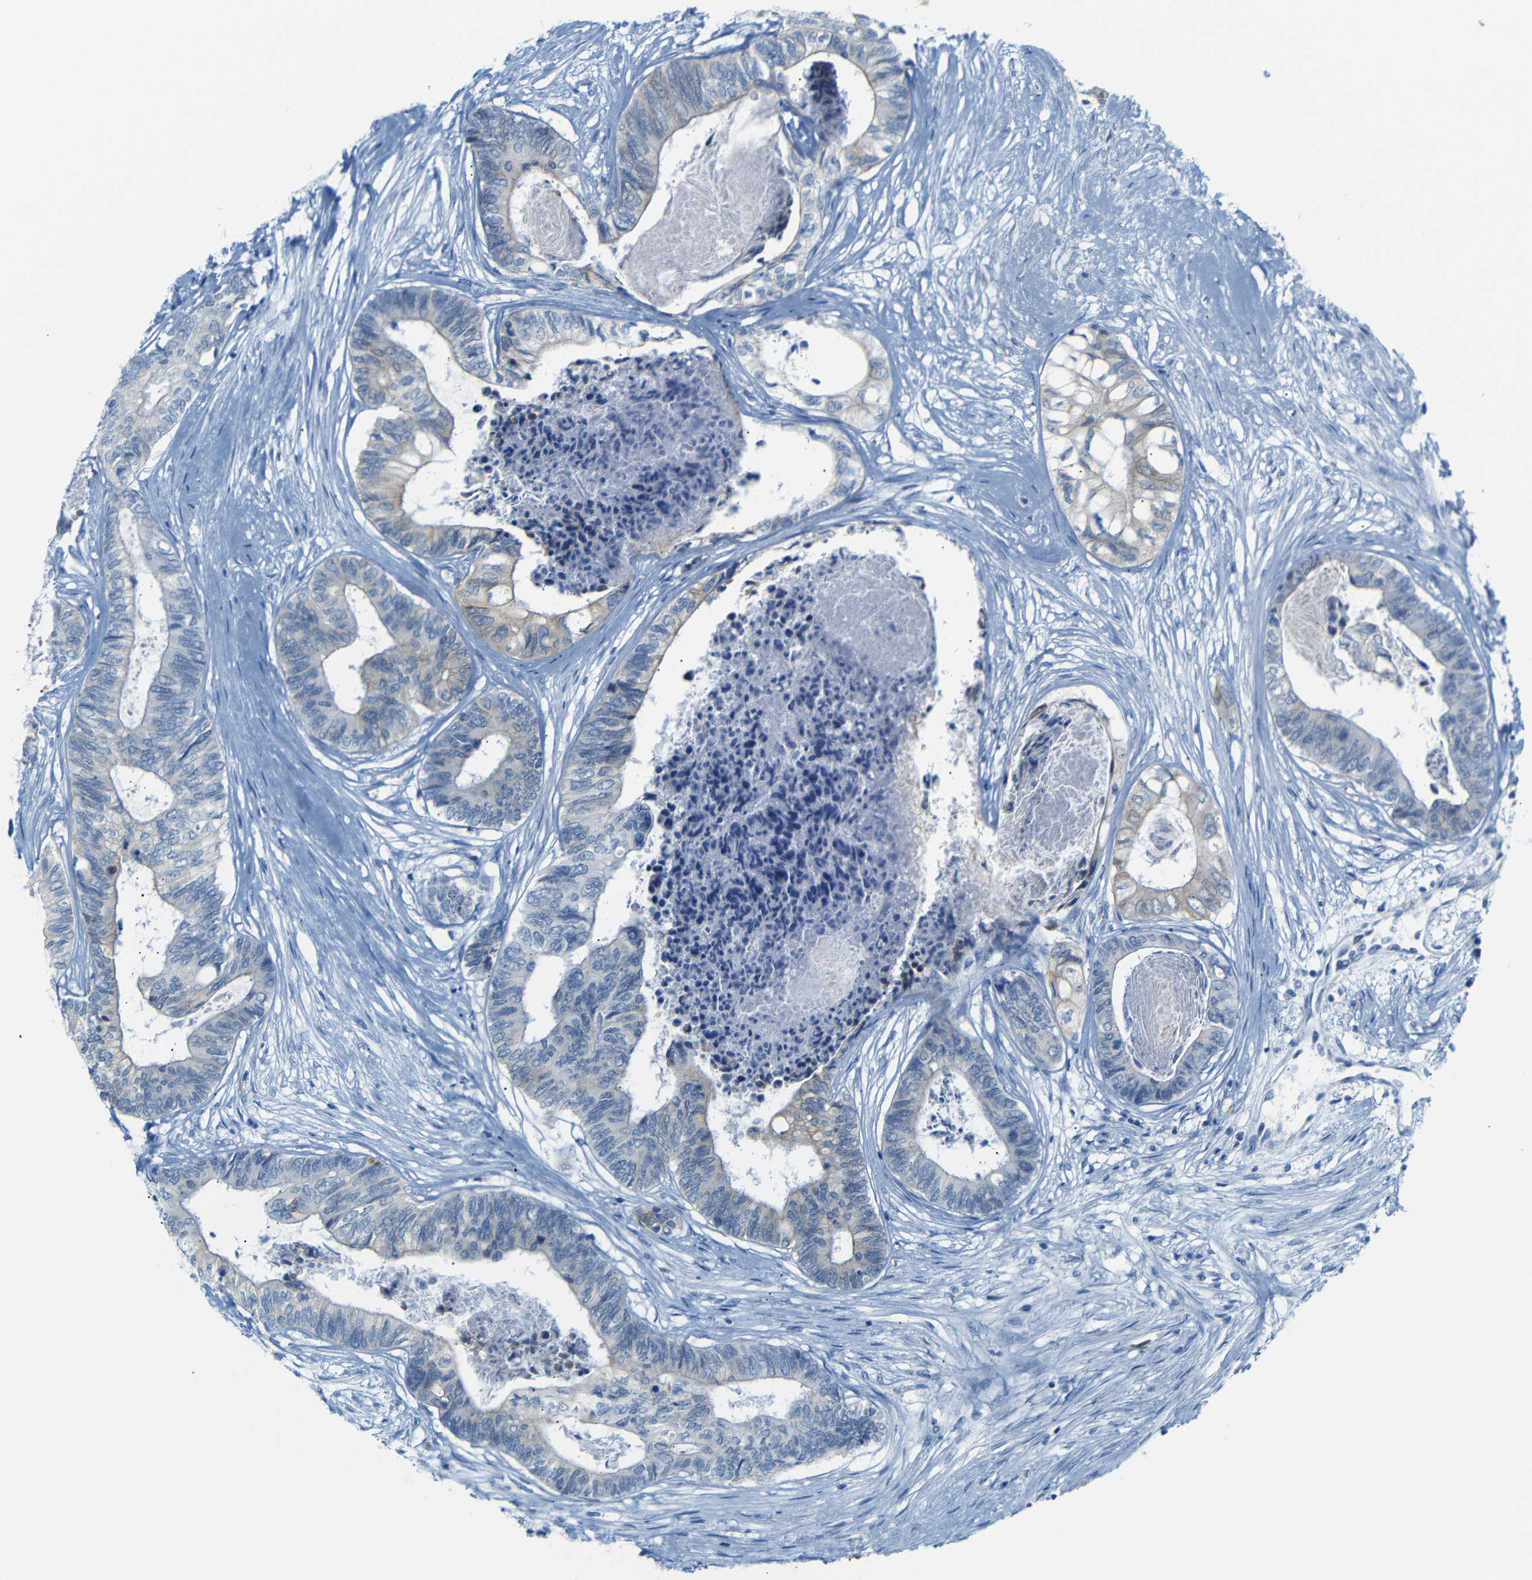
{"staining": {"intensity": "weak", "quantity": ">75%", "location": "cytoplasmic/membranous"}, "tissue": "colorectal cancer", "cell_type": "Tumor cells", "image_type": "cancer", "snomed": [{"axis": "morphology", "description": "Adenocarcinoma, NOS"}, {"axis": "topography", "description": "Rectum"}], "caption": "This micrograph demonstrates immunohistochemistry staining of human colorectal adenocarcinoma, with low weak cytoplasmic/membranous positivity in approximately >75% of tumor cells.", "gene": "DYNAP", "patient": {"sex": "male", "age": 63}}